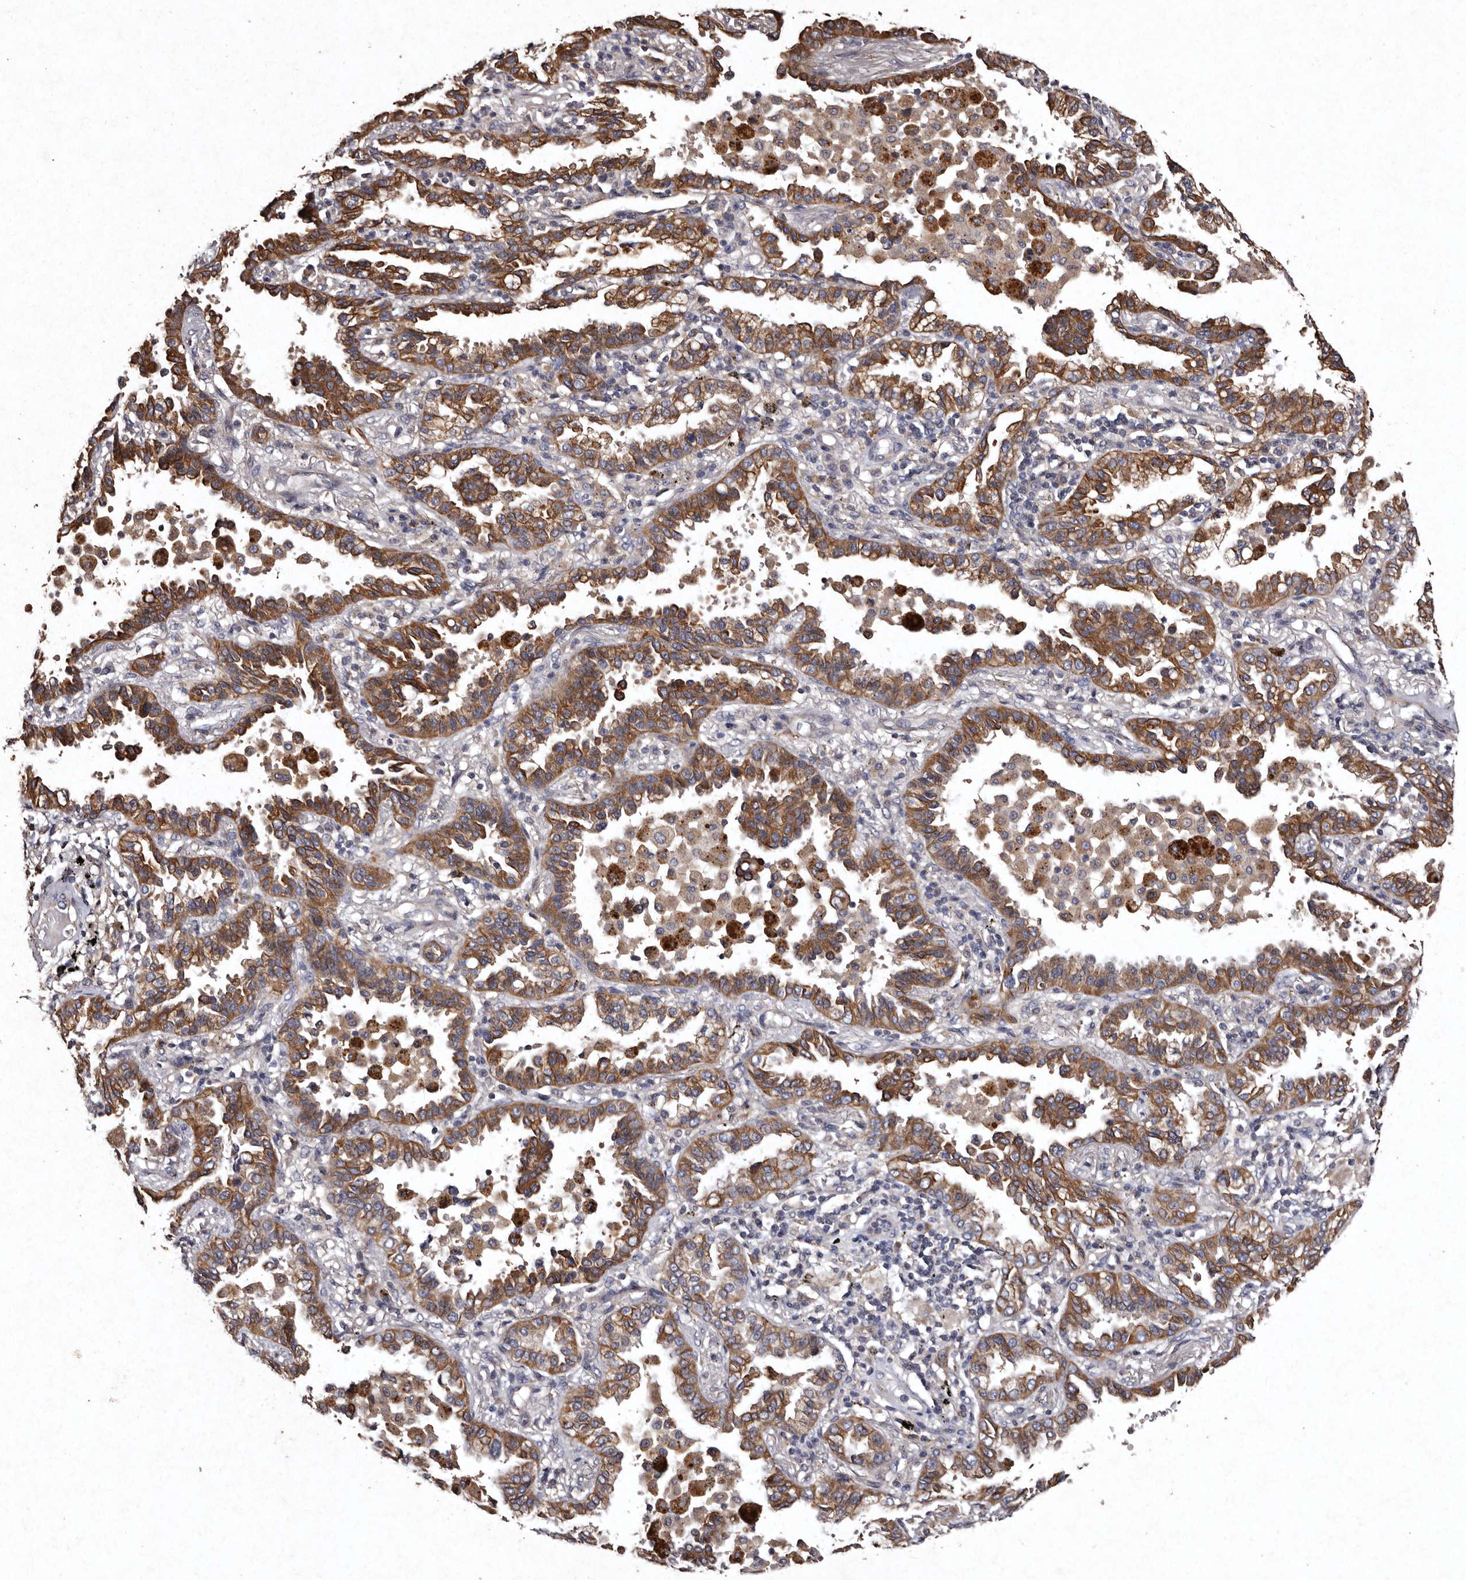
{"staining": {"intensity": "moderate", "quantity": ">75%", "location": "cytoplasmic/membranous"}, "tissue": "lung cancer", "cell_type": "Tumor cells", "image_type": "cancer", "snomed": [{"axis": "morphology", "description": "Normal tissue, NOS"}, {"axis": "morphology", "description": "Adenocarcinoma, NOS"}, {"axis": "topography", "description": "Lung"}], "caption": "This micrograph exhibits immunohistochemistry staining of lung cancer, with medium moderate cytoplasmic/membranous expression in approximately >75% of tumor cells.", "gene": "TFB1M", "patient": {"sex": "male", "age": 59}}